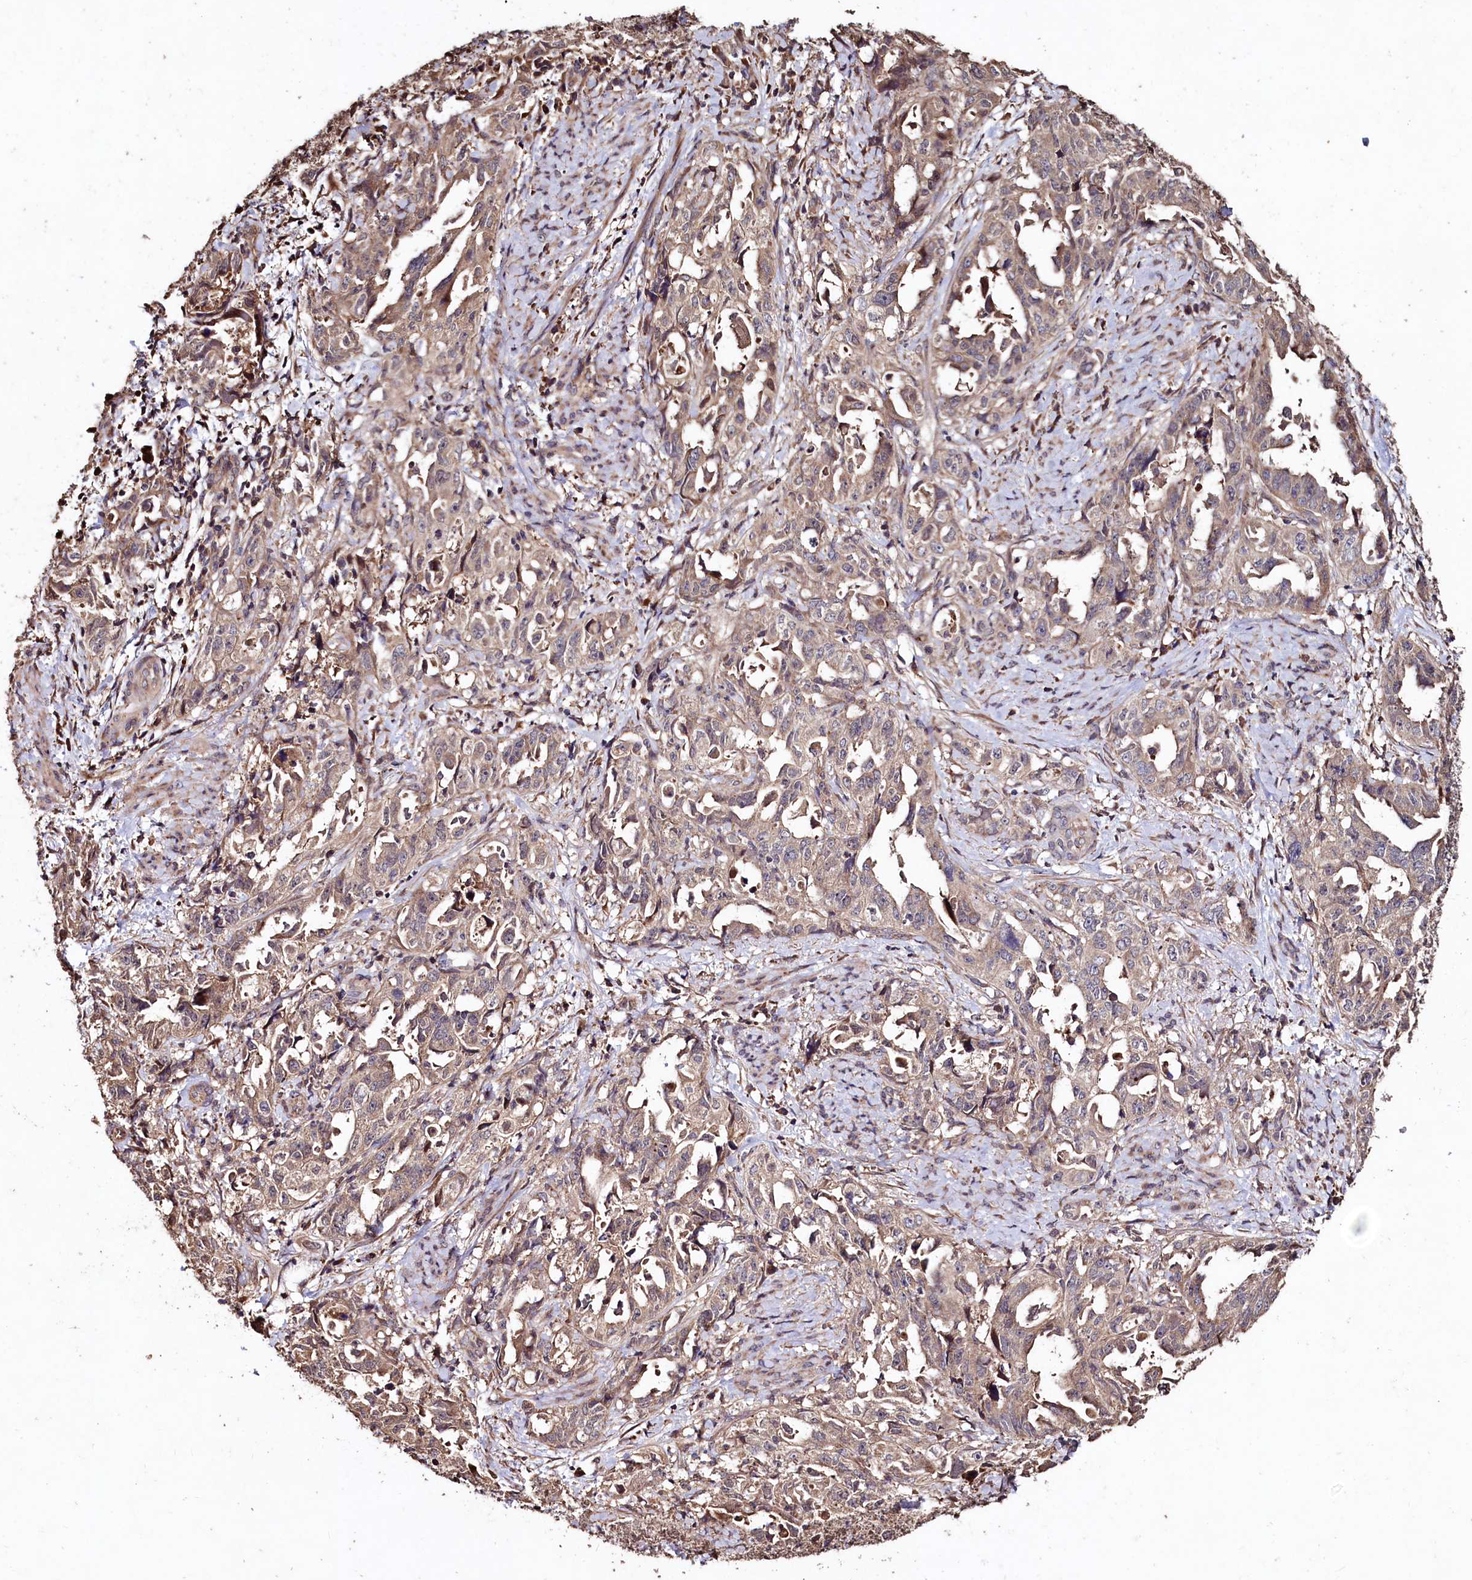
{"staining": {"intensity": "weak", "quantity": "25%-75%", "location": "cytoplasmic/membranous"}, "tissue": "endometrial cancer", "cell_type": "Tumor cells", "image_type": "cancer", "snomed": [{"axis": "morphology", "description": "Adenocarcinoma, NOS"}, {"axis": "topography", "description": "Endometrium"}], "caption": "The image displays staining of endometrial cancer, revealing weak cytoplasmic/membranous protein positivity (brown color) within tumor cells.", "gene": "TMEM98", "patient": {"sex": "female", "age": 65}}